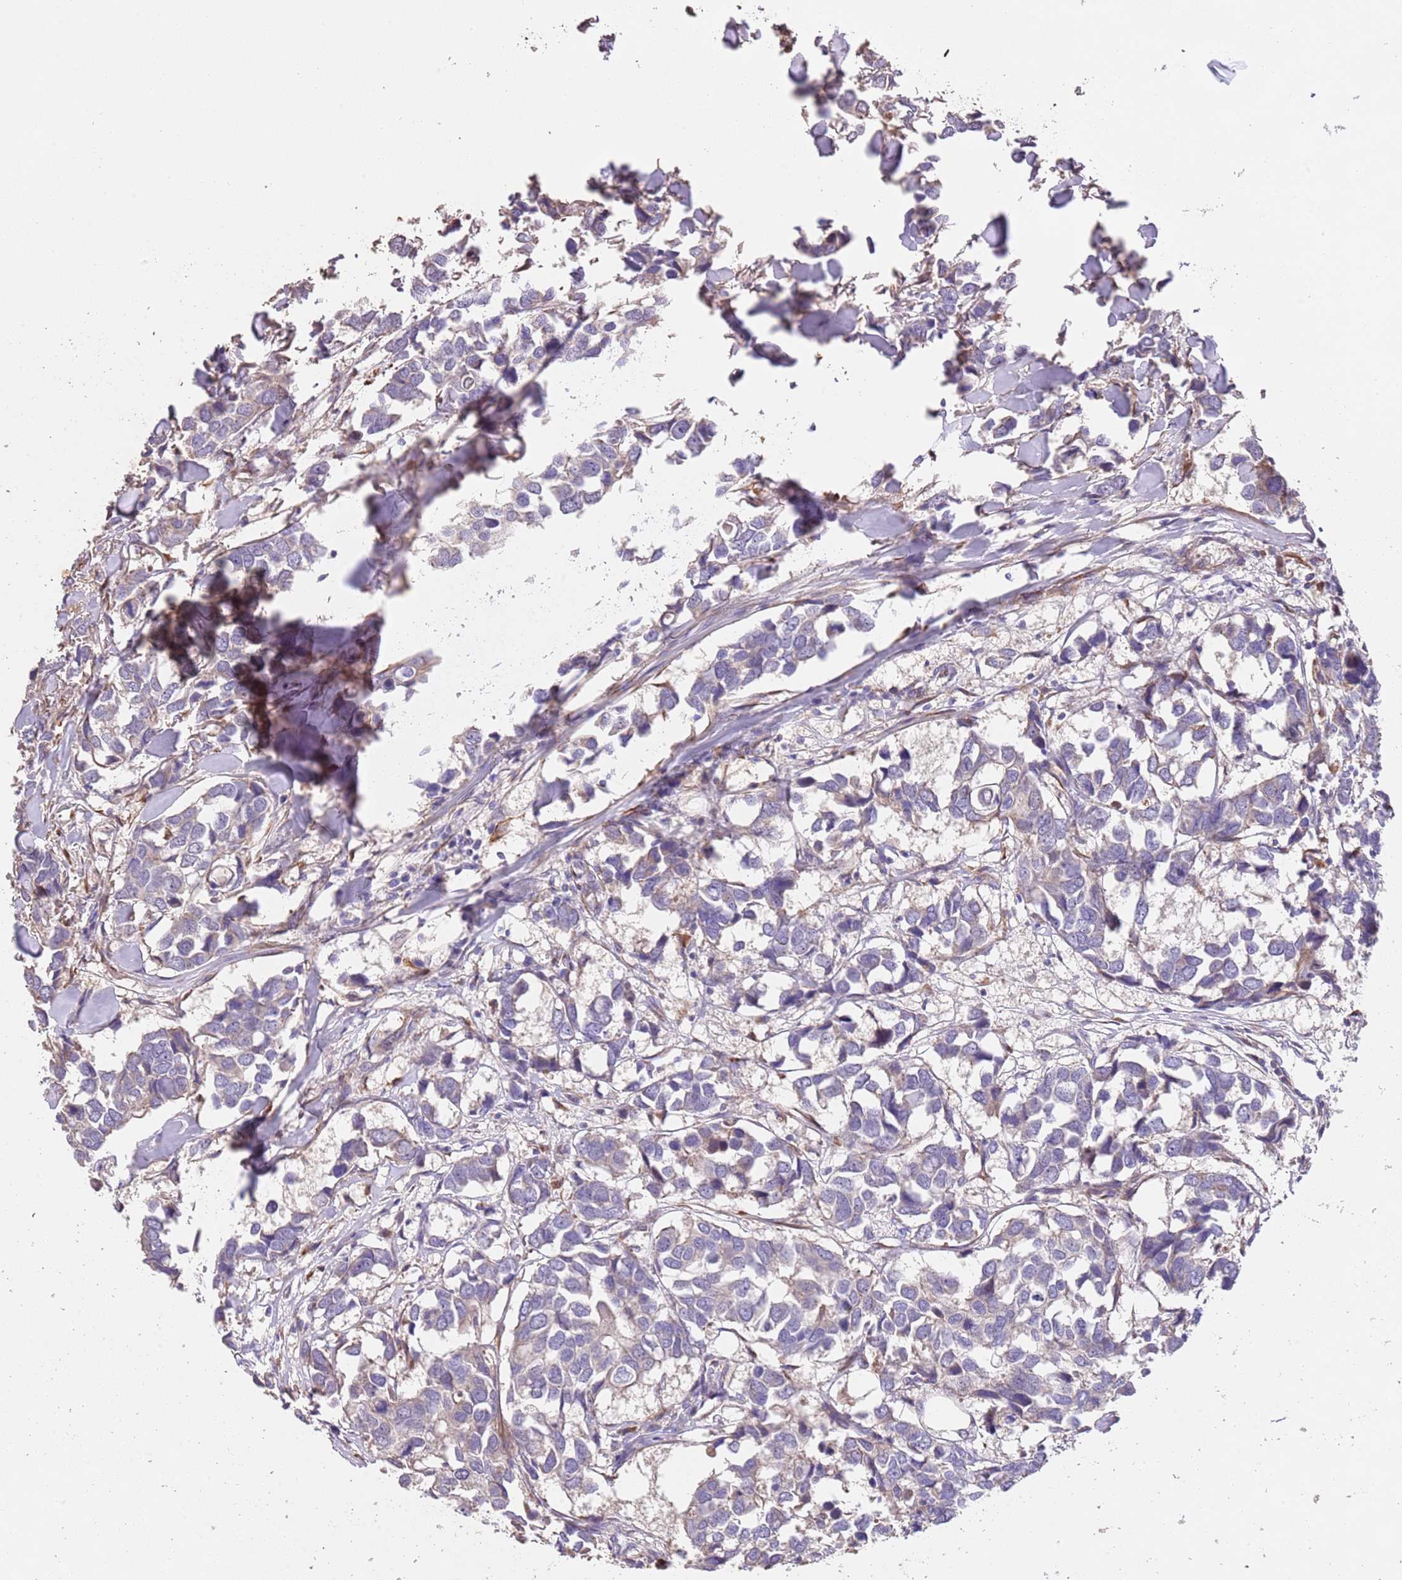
{"staining": {"intensity": "negative", "quantity": "none", "location": "none"}, "tissue": "breast cancer", "cell_type": "Tumor cells", "image_type": "cancer", "snomed": [{"axis": "morphology", "description": "Duct carcinoma"}, {"axis": "topography", "description": "Breast"}], "caption": "There is no significant expression in tumor cells of breast cancer (infiltrating ductal carcinoma).", "gene": "PIGA", "patient": {"sex": "female", "age": 83}}